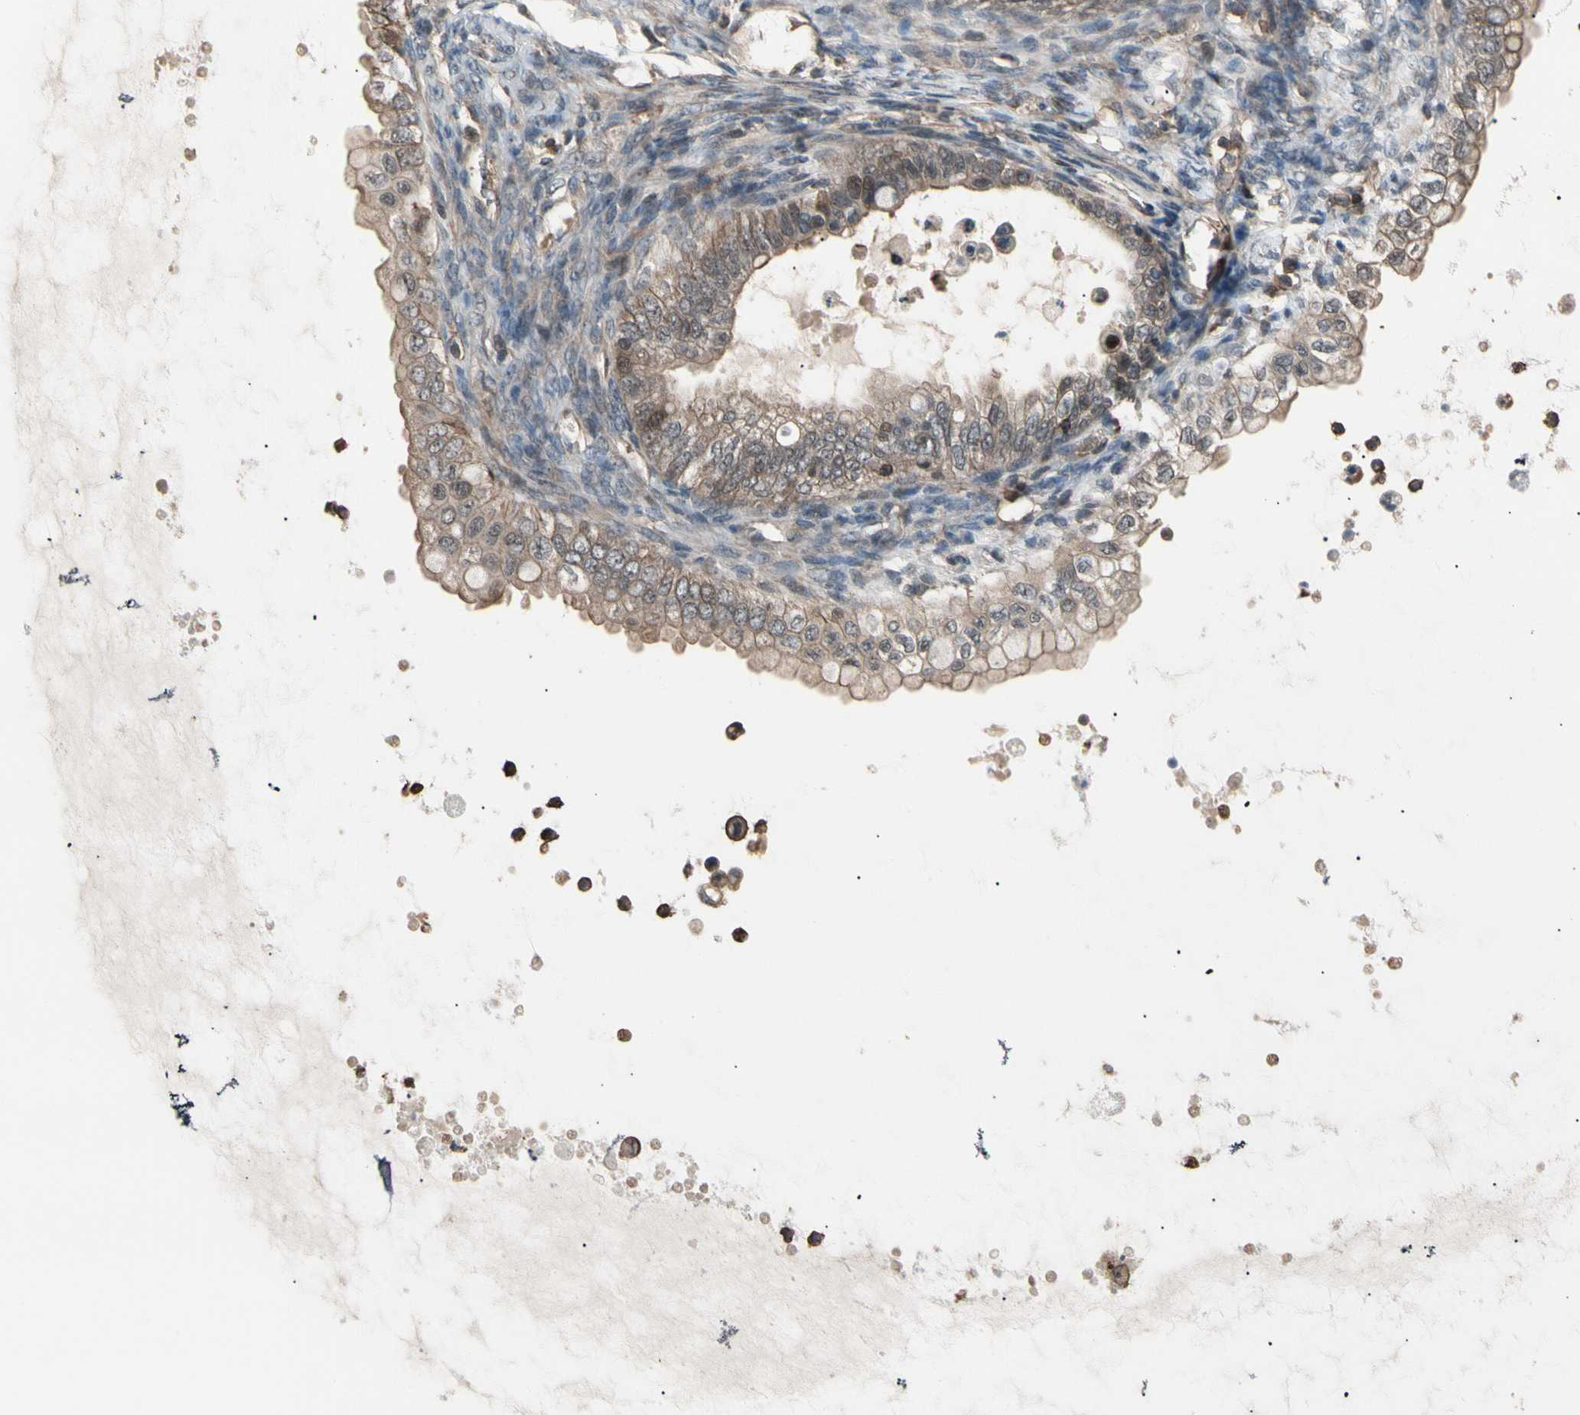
{"staining": {"intensity": "weak", "quantity": "25%-75%", "location": "cytoplasmic/membranous"}, "tissue": "ovarian cancer", "cell_type": "Tumor cells", "image_type": "cancer", "snomed": [{"axis": "morphology", "description": "Cystadenocarcinoma, mucinous, NOS"}, {"axis": "topography", "description": "Ovary"}], "caption": "This is an image of IHC staining of ovarian cancer (mucinous cystadenocarcinoma), which shows weak staining in the cytoplasmic/membranous of tumor cells.", "gene": "MAPK13", "patient": {"sex": "female", "age": 80}}